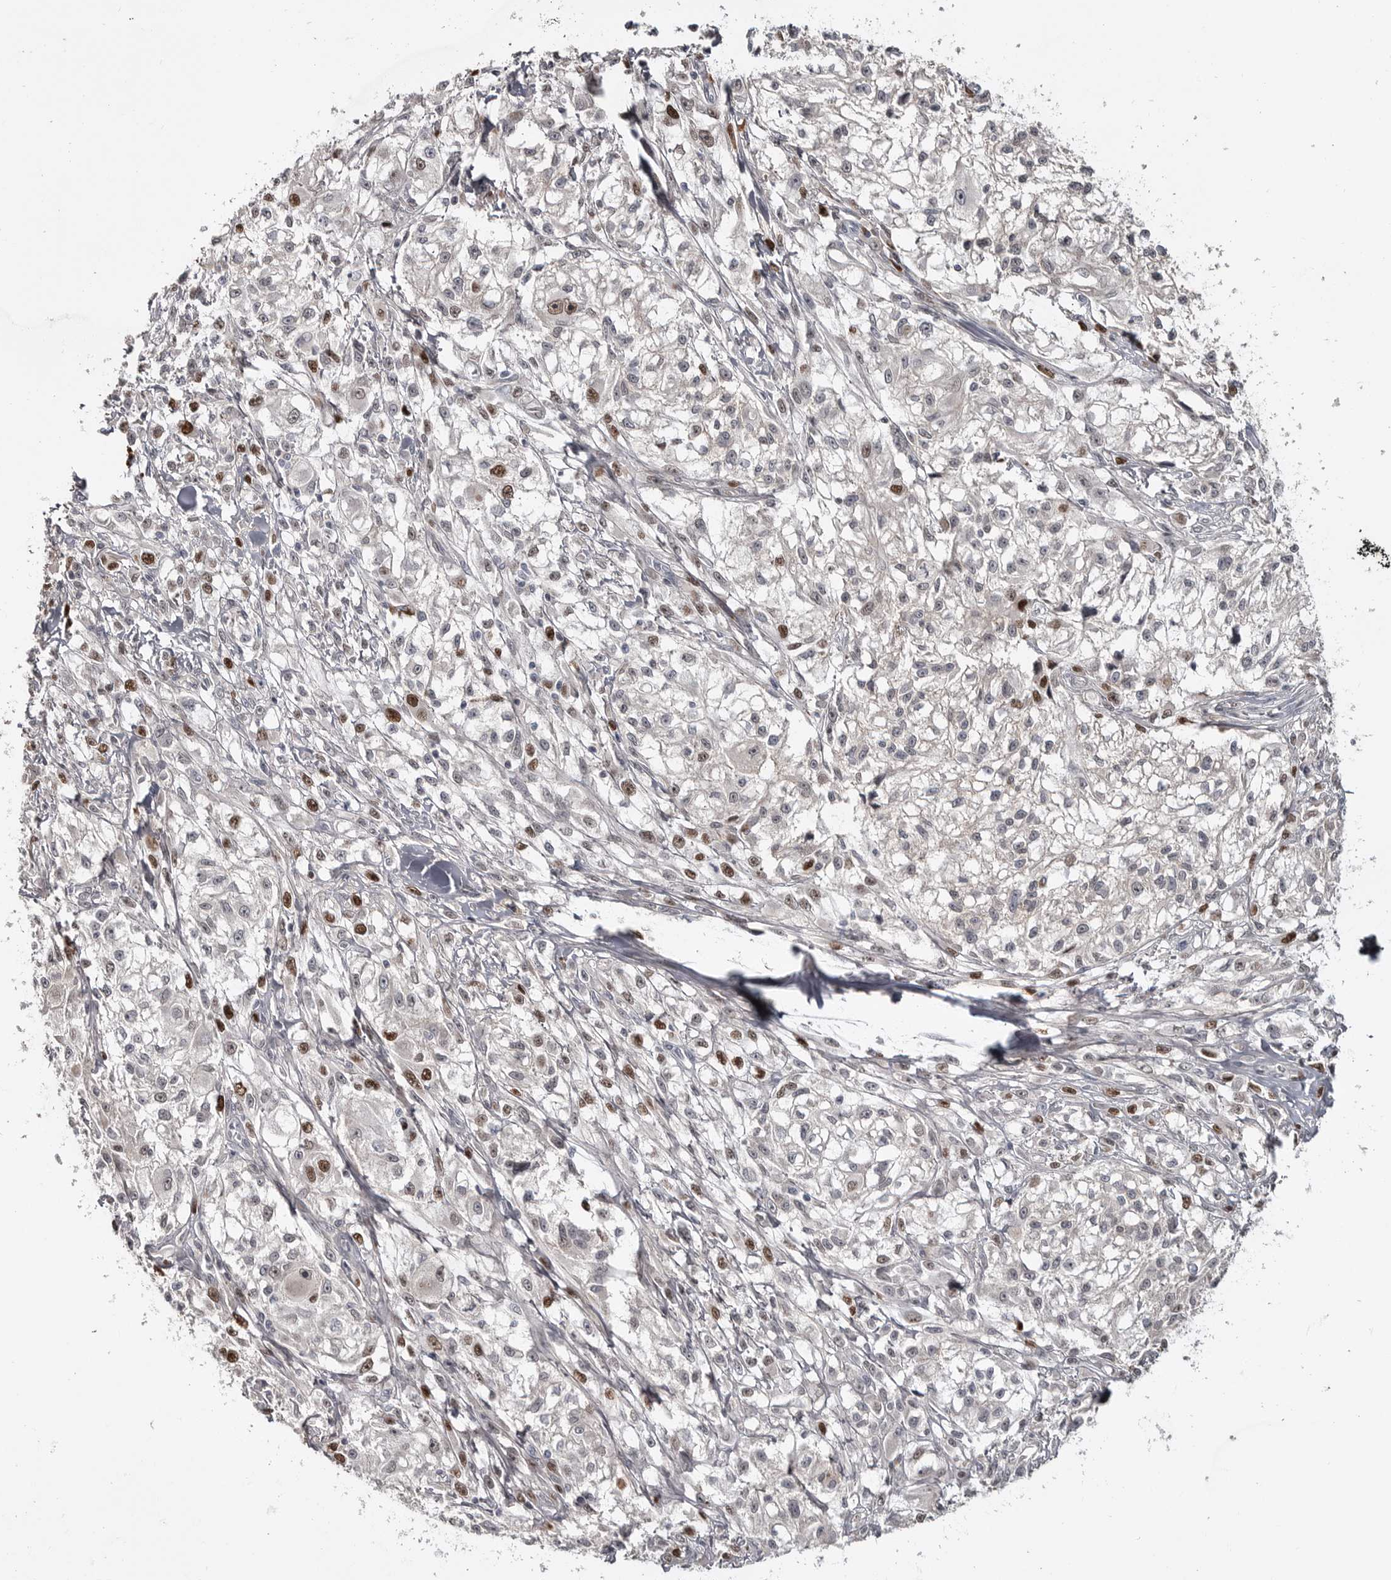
{"staining": {"intensity": "moderate", "quantity": "25%-75%", "location": "nuclear"}, "tissue": "melanoma", "cell_type": "Tumor cells", "image_type": "cancer", "snomed": [{"axis": "morphology", "description": "Malignant melanoma, NOS"}, {"axis": "topography", "description": "Skin of head"}], "caption": "IHC image of melanoma stained for a protein (brown), which reveals medium levels of moderate nuclear positivity in about 25%-75% of tumor cells.", "gene": "ZNF277", "patient": {"sex": "male", "age": 83}}